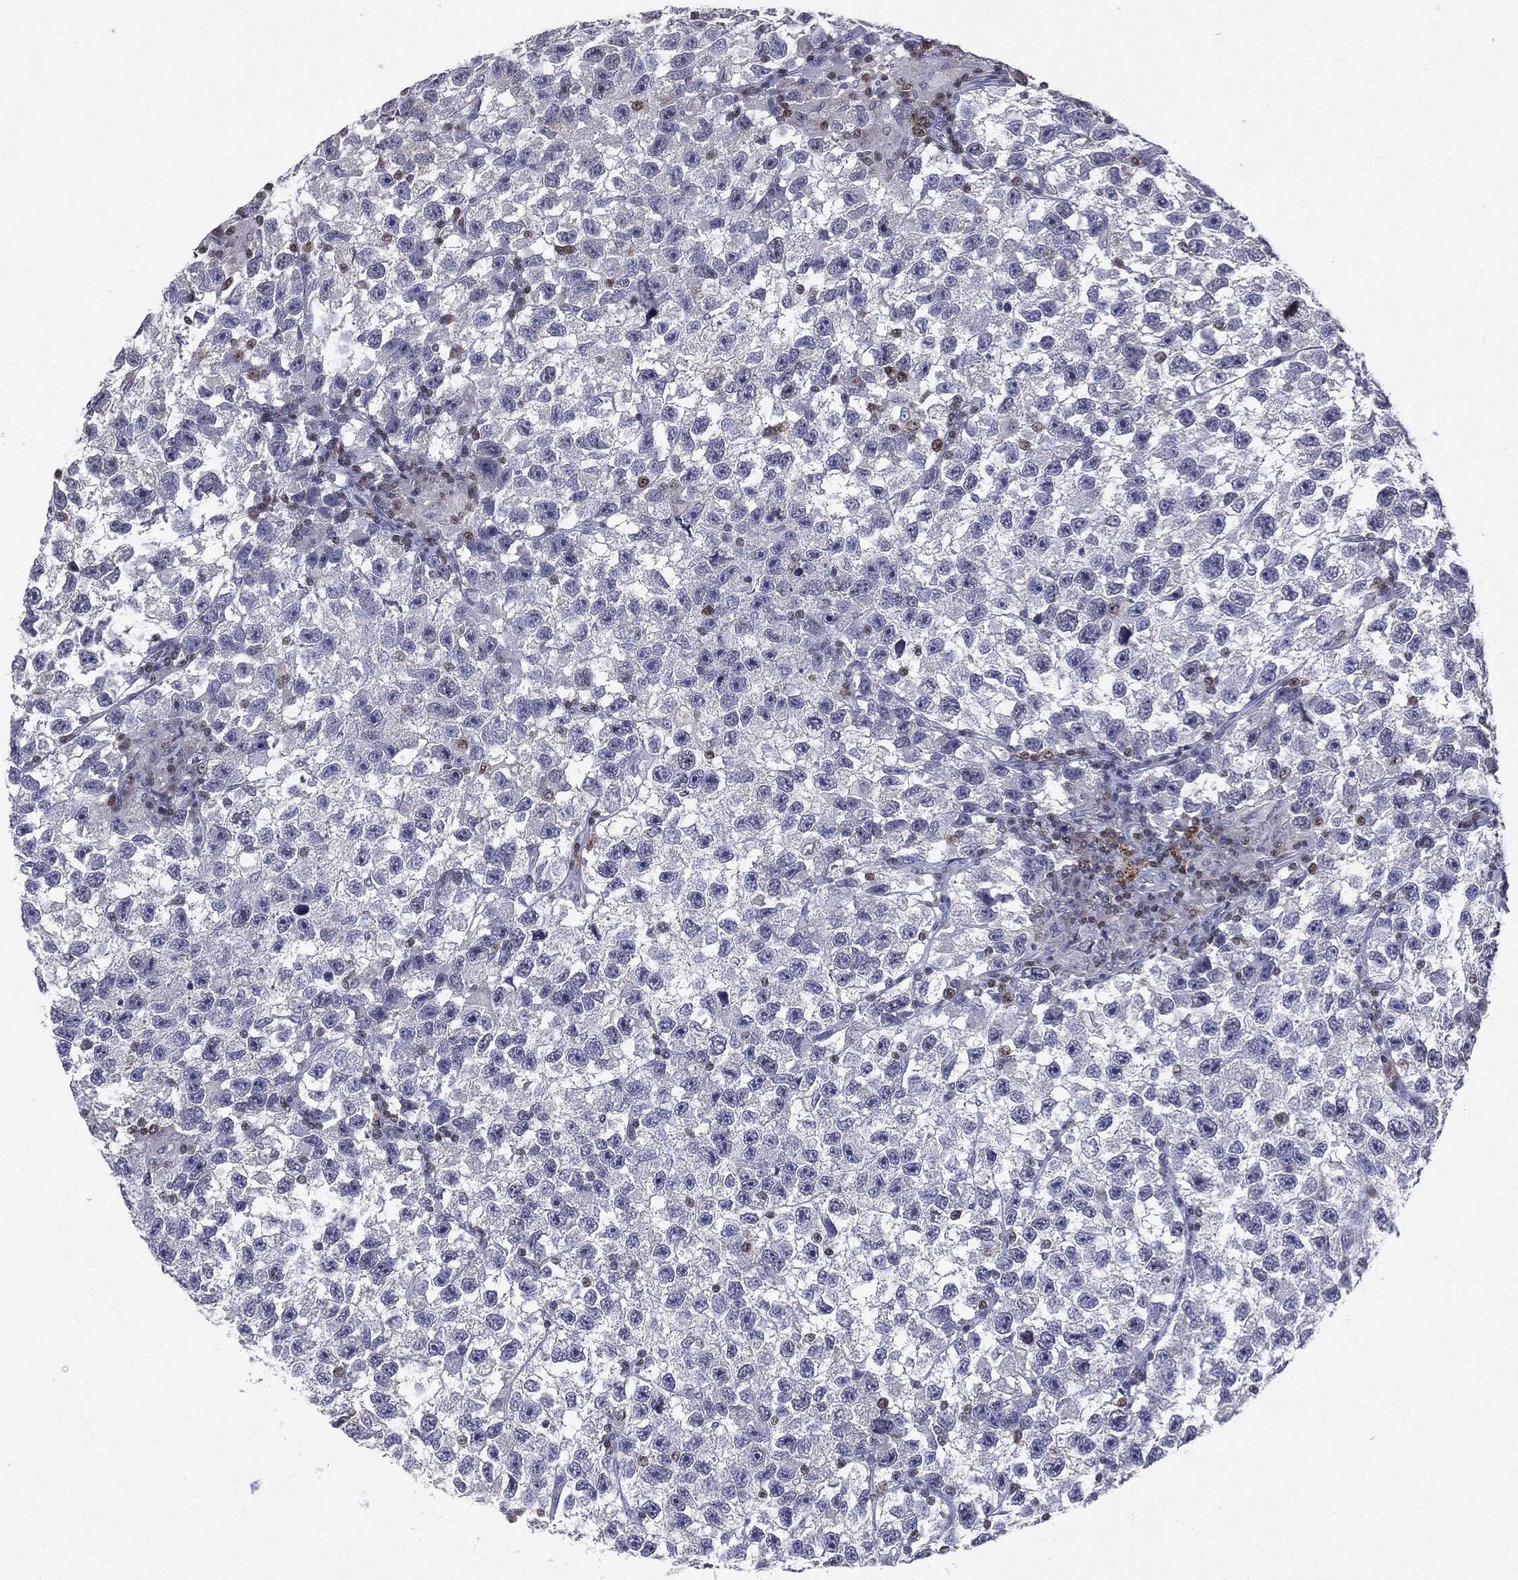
{"staining": {"intensity": "negative", "quantity": "none", "location": "none"}, "tissue": "testis cancer", "cell_type": "Tumor cells", "image_type": "cancer", "snomed": [{"axis": "morphology", "description": "Seminoma, NOS"}, {"axis": "topography", "description": "Testis"}], "caption": "Testis seminoma was stained to show a protein in brown. There is no significant positivity in tumor cells. The staining was performed using DAB to visualize the protein expression in brown, while the nuclei were stained in blue with hematoxylin (Magnification: 20x).", "gene": "KIF2C", "patient": {"sex": "male", "age": 26}}